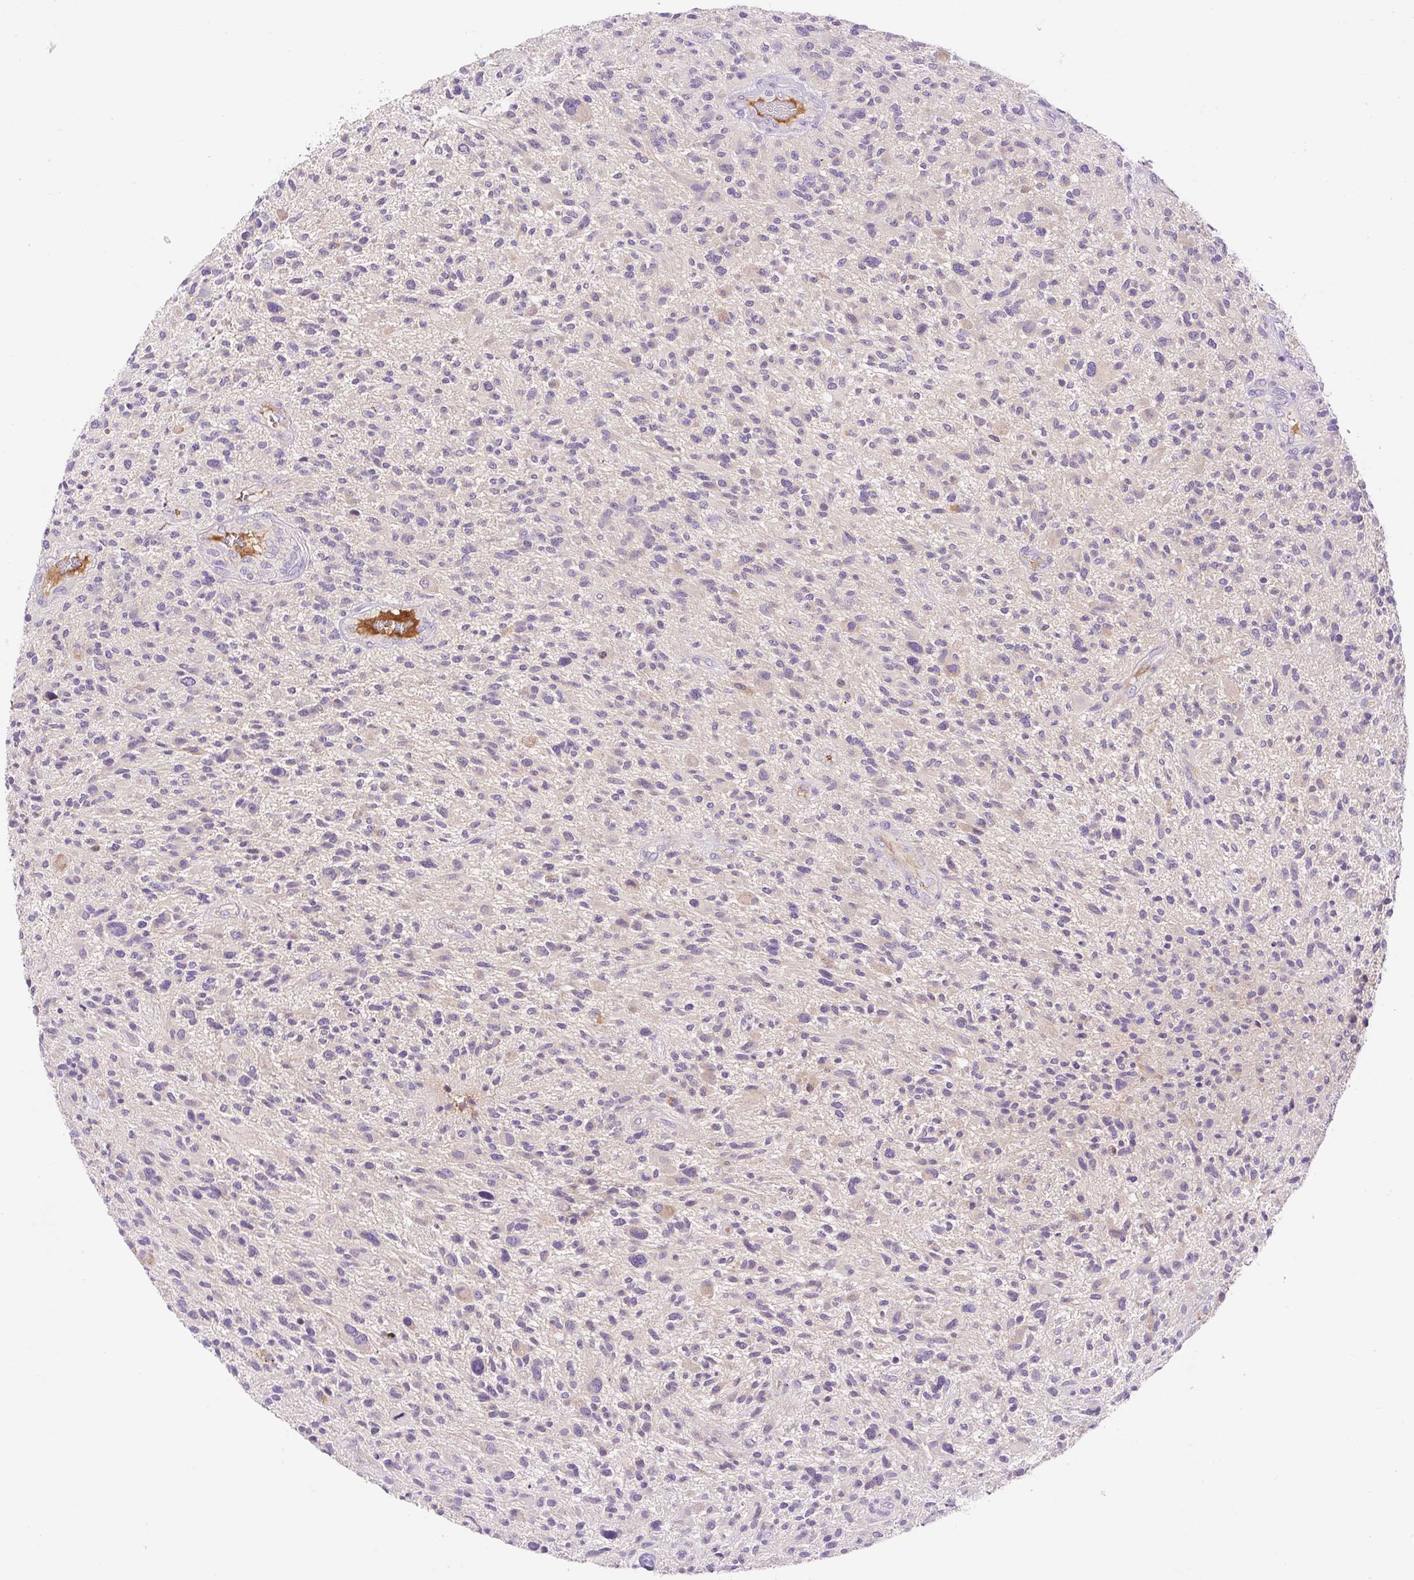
{"staining": {"intensity": "negative", "quantity": "none", "location": "none"}, "tissue": "glioma", "cell_type": "Tumor cells", "image_type": "cancer", "snomed": [{"axis": "morphology", "description": "Glioma, malignant, High grade"}, {"axis": "topography", "description": "Brain"}], "caption": "Malignant glioma (high-grade) stained for a protein using IHC displays no expression tumor cells.", "gene": "LHFPL5", "patient": {"sex": "male", "age": 47}}